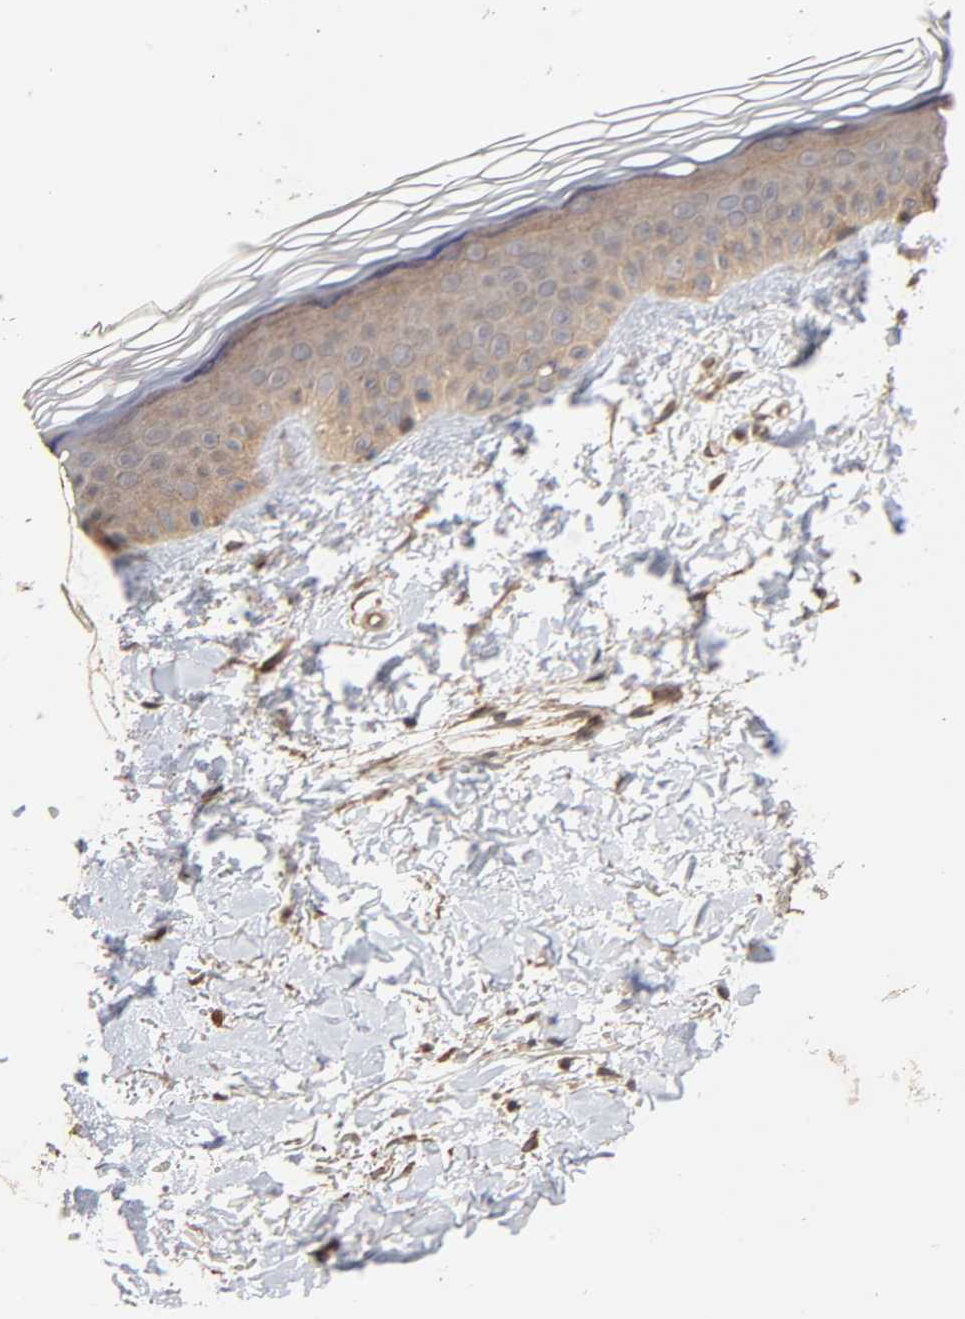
{"staining": {"intensity": "weak", "quantity": ">75%", "location": "cytoplasmic/membranous"}, "tissue": "skin", "cell_type": "Fibroblasts", "image_type": "normal", "snomed": [{"axis": "morphology", "description": "Normal tissue, NOS"}, {"axis": "topography", "description": "Skin"}], "caption": "The histopathology image reveals a brown stain indicating the presence of a protein in the cytoplasmic/membranous of fibroblasts in skin. (Brightfield microscopy of DAB IHC at high magnification).", "gene": "ARHGEF7", "patient": {"sex": "female", "age": 19}}